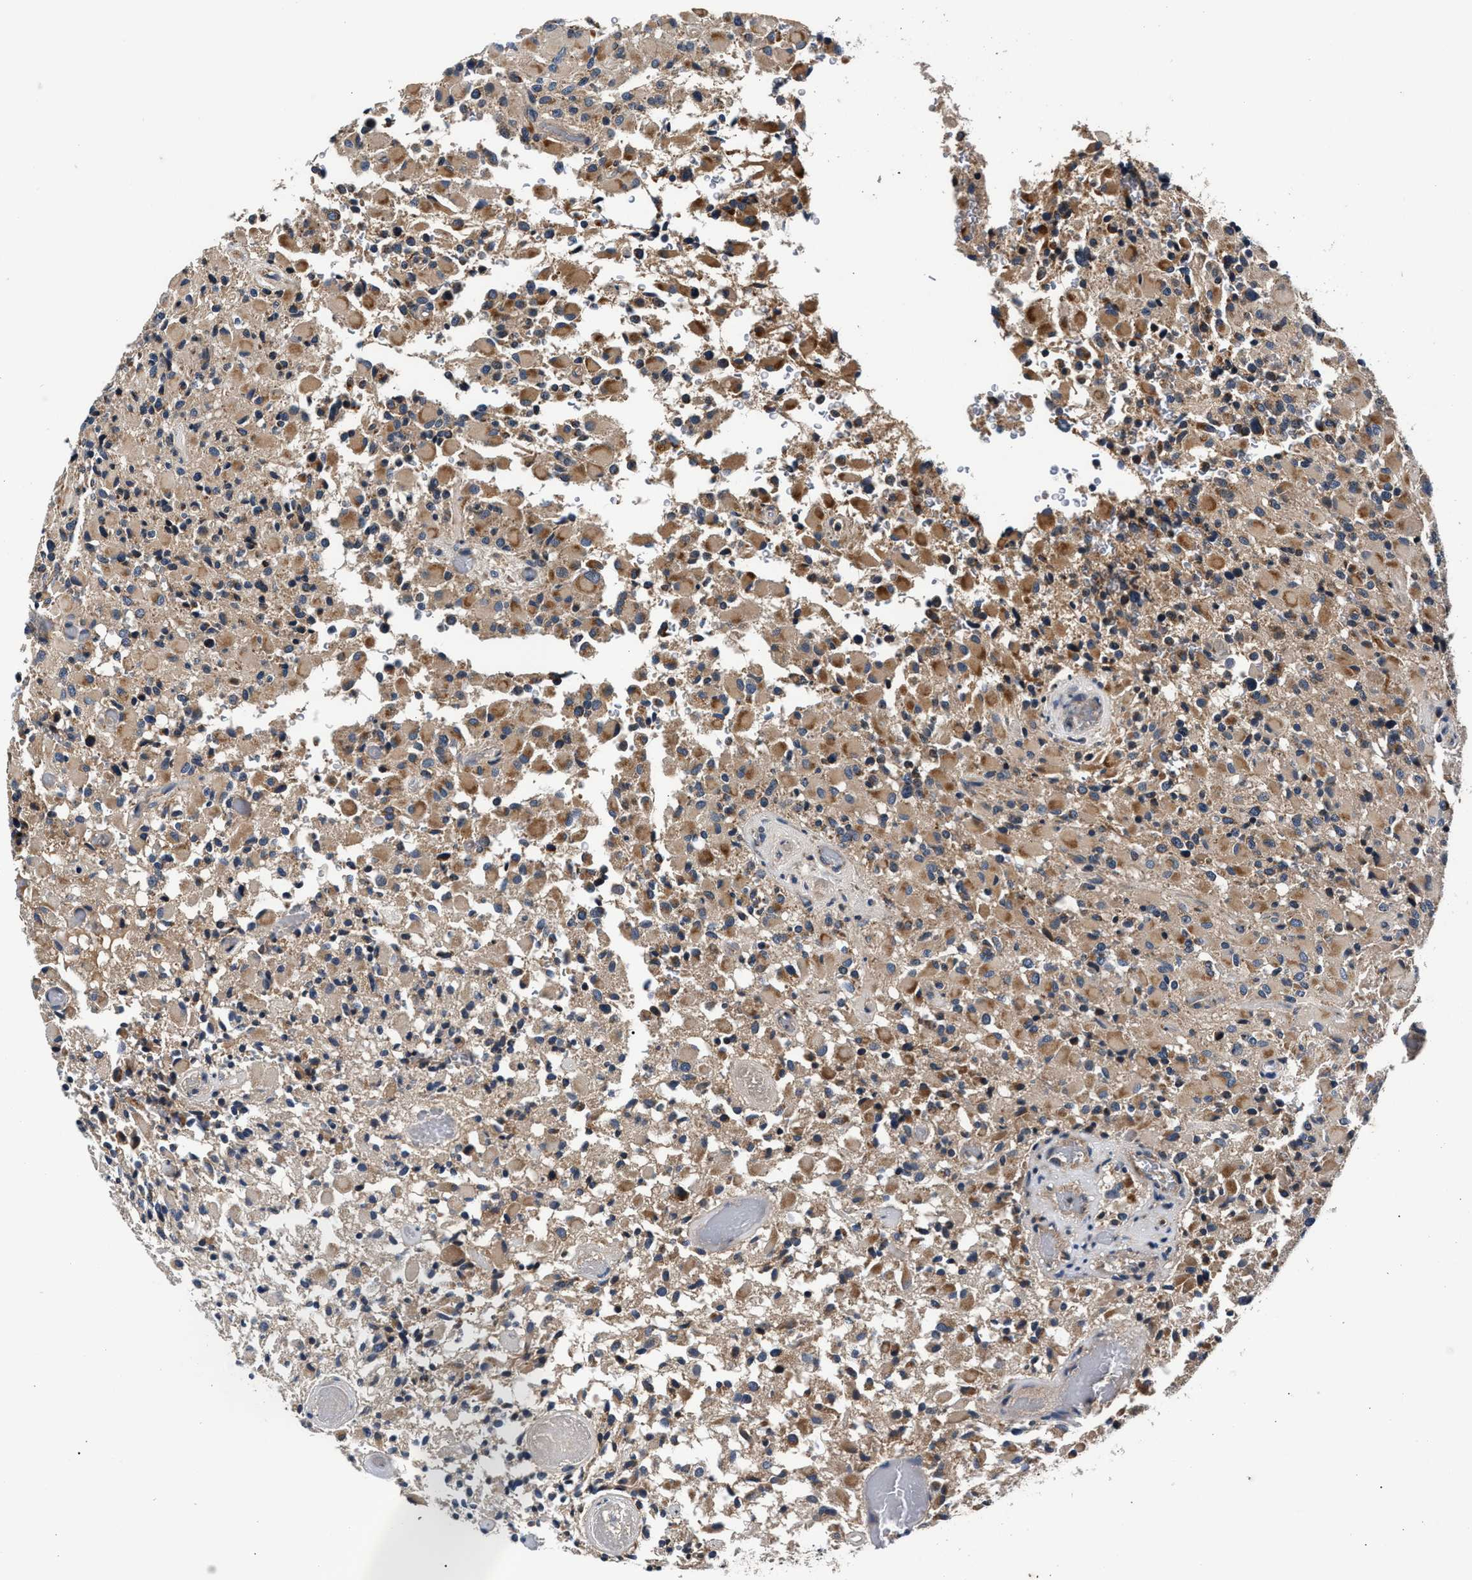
{"staining": {"intensity": "moderate", "quantity": ">75%", "location": "cytoplasmic/membranous"}, "tissue": "glioma", "cell_type": "Tumor cells", "image_type": "cancer", "snomed": [{"axis": "morphology", "description": "Glioma, malignant, High grade"}, {"axis": "topography", "description": "Brain"}], "caption": "High-grade glioma (malignant) stained for a protein (brown) exhibits moderate cytoplasmic/membranous positive expression in about >75% of tumor cells.", "gene": "IMMT", "patient": {"sex": "male", "age": 71}}